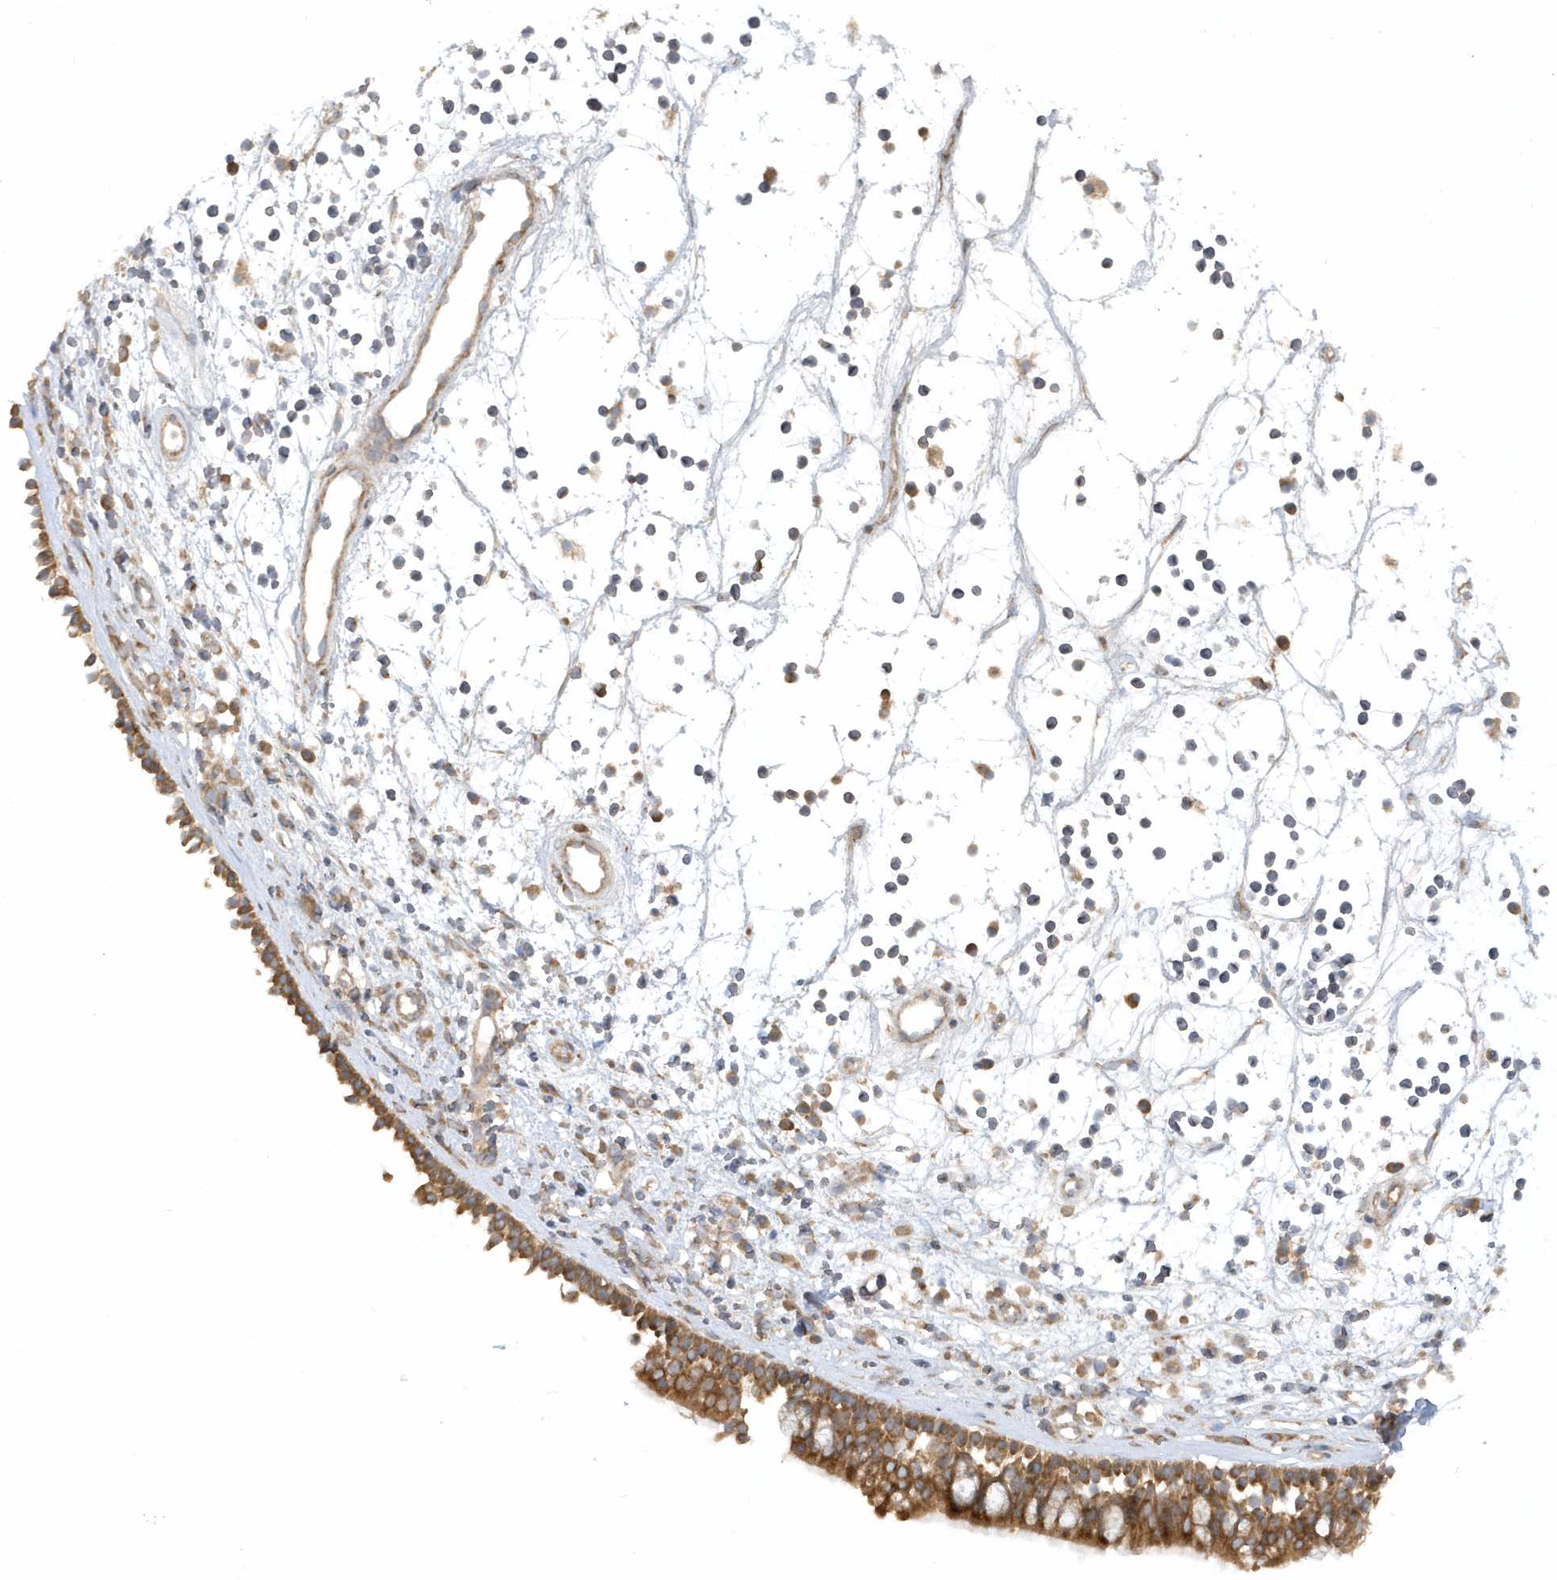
{"staining": {"intensity": "moderate", "quantity": ">75%", "location": "cytoplasmic/membranous"}, "tissue": "nasopharynx", "cell_type": "Respiratory epithelial cells", "image_type": "normal", "snomed": [{"axis": "morphology", "description": "Normal tissue, NOS"}, {"axis": "morphology", "description": "Inflammation, NOS"}, {"axis": "morphology", "description": "Malignant melanoma, Metastatic site"}, {"axis": "topography", "description": "Nasopharynx"}], "caption": "Benign nasopharynx exhibits moderate cytoplasmic/membranous positivity in approximately >75% of respiratory epithelial cells.", "gene": "CNOT10", "patient": {"sex": "male", "age": 70}}